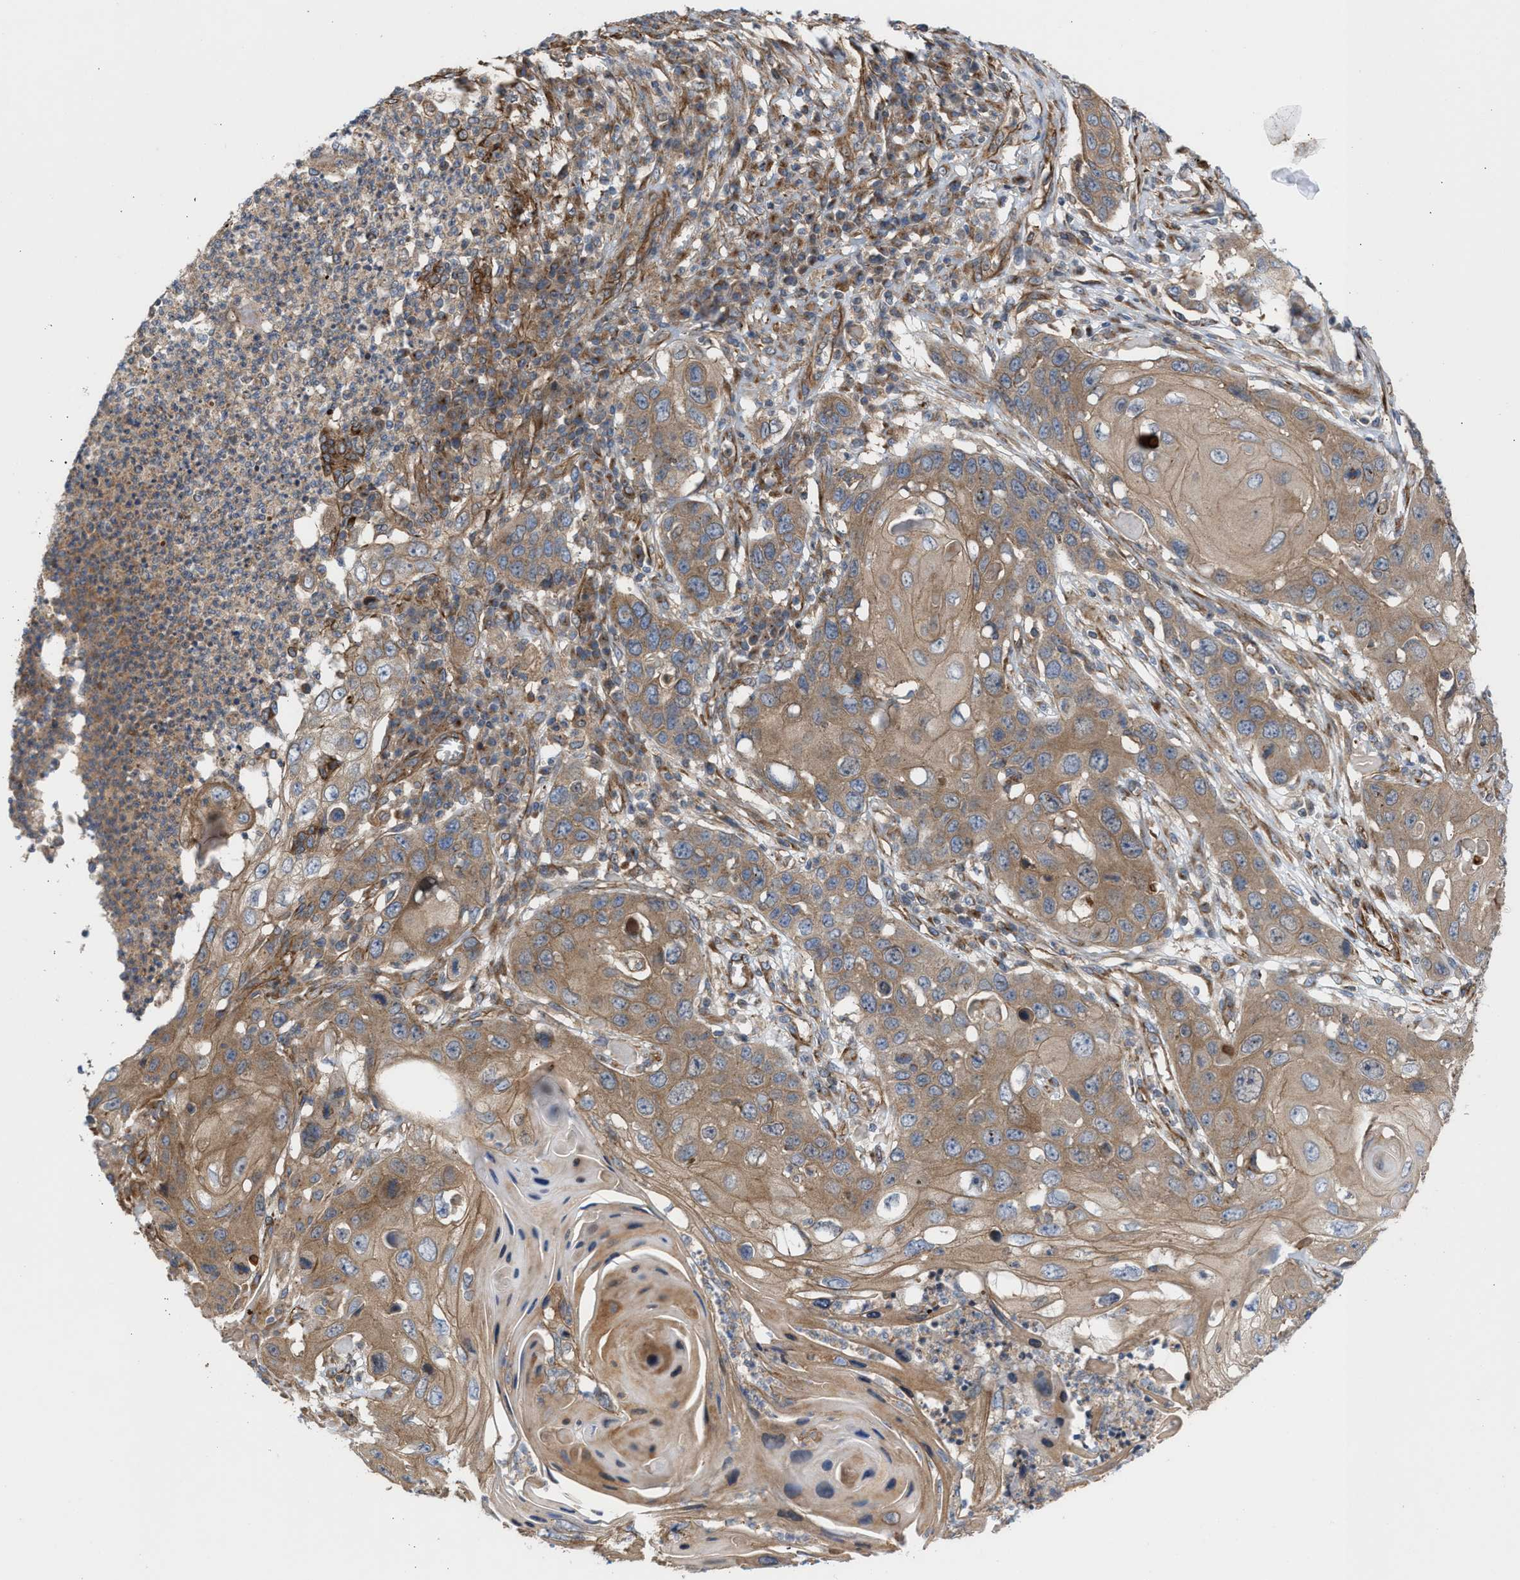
{"staining": {"intensity": "moderate", "quantity": ">75%", "location": "cytoplasmic/membranous"}, "tissue": "skin cancer", "cell_type": "Tumor cells", "image_type": "cancer", "snomed": [{"axis": "morphology", "description": "Squamous cell carcinoma, NOS"}, {"axis": "topography", "description": "Skin"}], "caption": "Immunohistochemistry (IHC) image of skin cancer stained for a protein (brown), which displays medium levels of moderate cytoplasmic/membranous staining in approximately >75% of tumor cells.", "gene": "EPS15L1", "patient": {"sex": "male", "age": 55}}